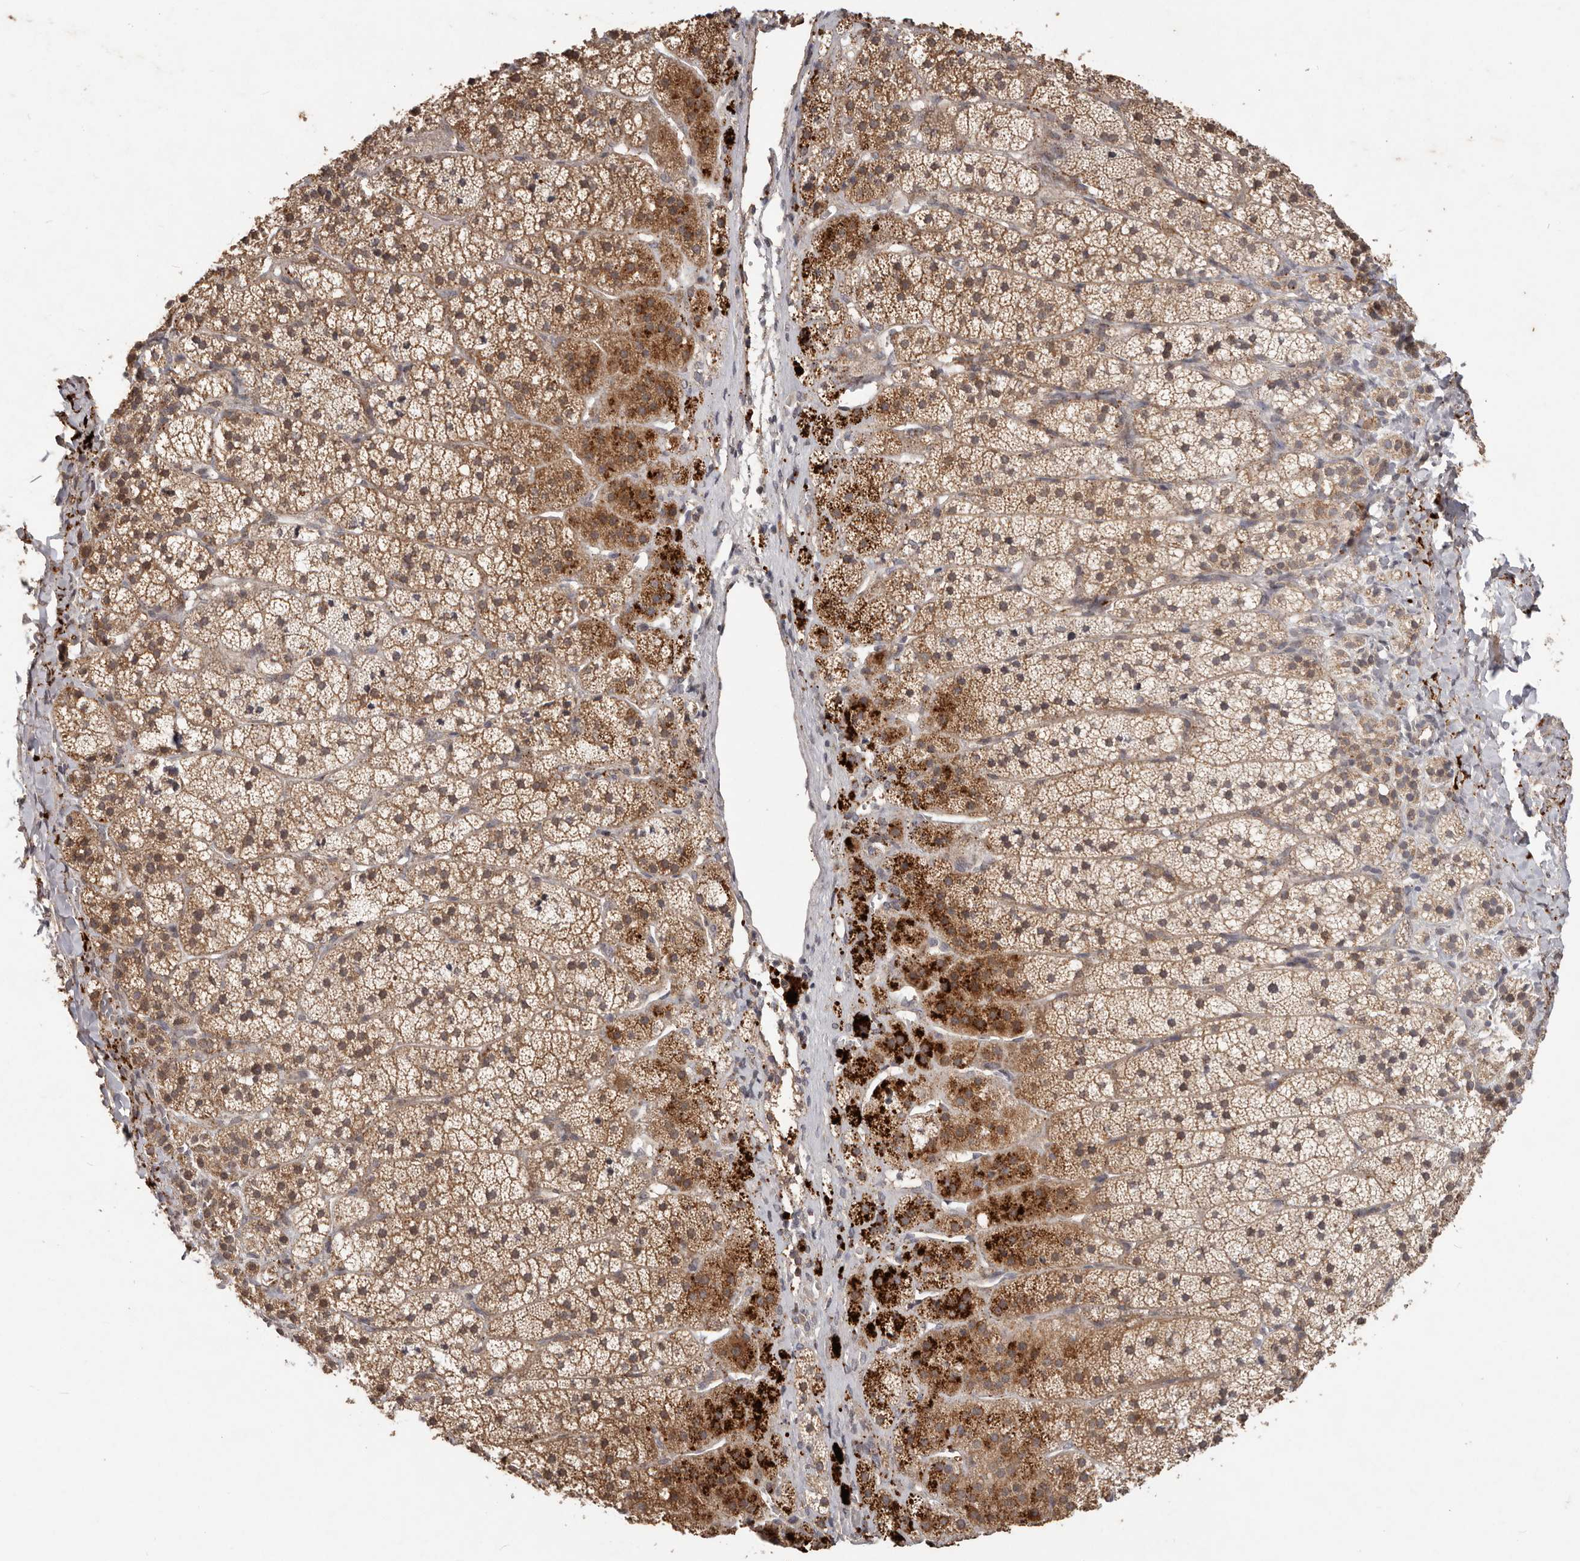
{"staining": {"intensity": "moderate", "quantity": ">75%", "location": "cytoplasmic/membranous"}, "tissue": "adrenal gland", "cell_type": "Glandular cells", "image_type": "normal", "snomed": [{"axis": "morphology", "description": "Normal tissue, NOS"}, {"axis": "topography", "description": "Adrenal gland"}], "caption": "Protein staining reveals moderate cytoplasmic/membranous positivity in about >75% of glandular cells in unremarkable adrenal gland.", "gene": "PLOD2", "patient": {"sex": "female", "age": 44}}